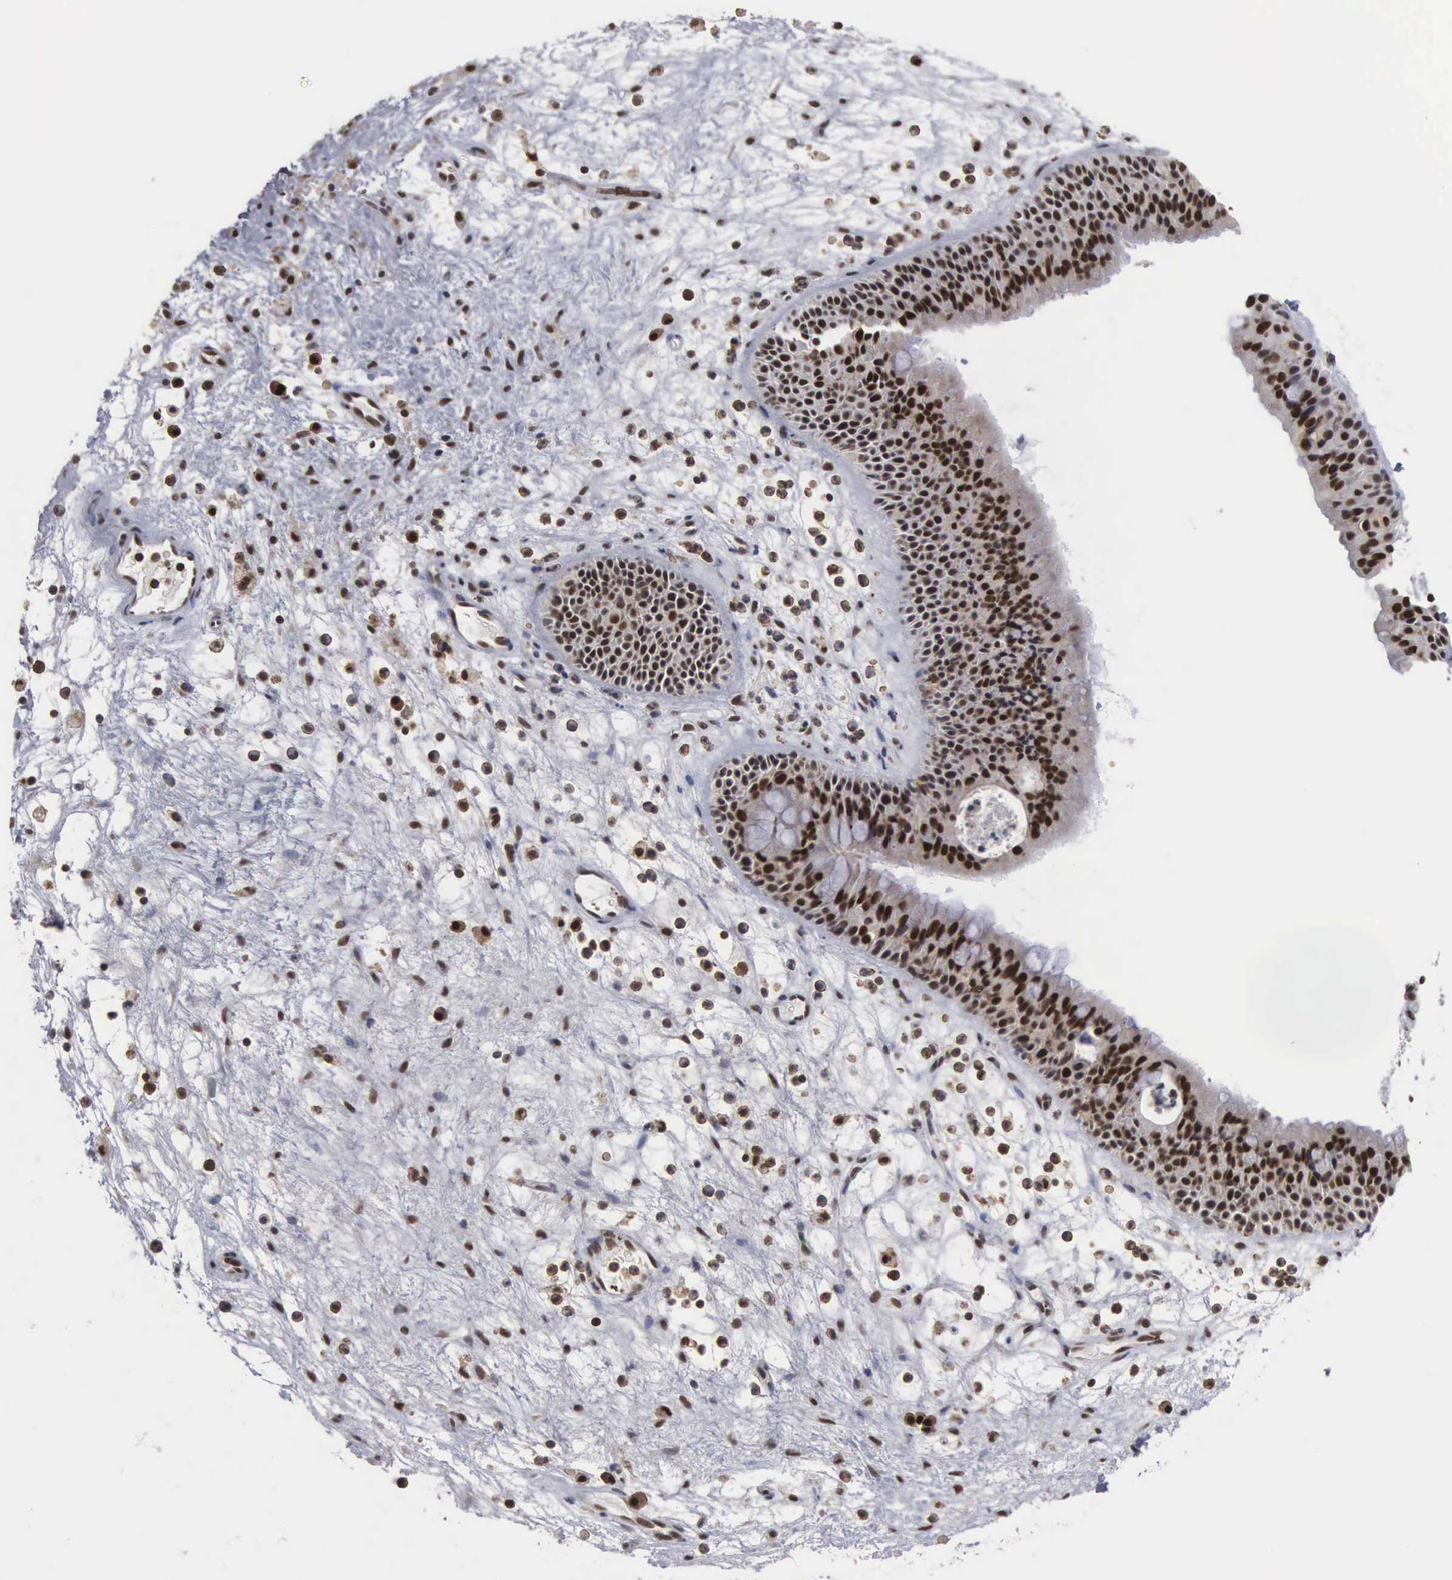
{"staining": {"intensity": "strong", "quantity": ">75%", "location": "nuclear"}, "tissue": "nasopharynx", "cell_type": "Respiratory epithelial cells", "image_type": "normal", "snomed": [{"axis": "morphology", "description": "Normal tissue, NOS"}, {"axis": "topography", "description": "Nasopharynx"}], "caption": "Respiratory epithelial cells show high levels of strong nuclear positivity in approximately >75% of cells in normal human nasopharynx.", "gene": "TRMT5", "patient": {"sex": "male", "age": 63}}